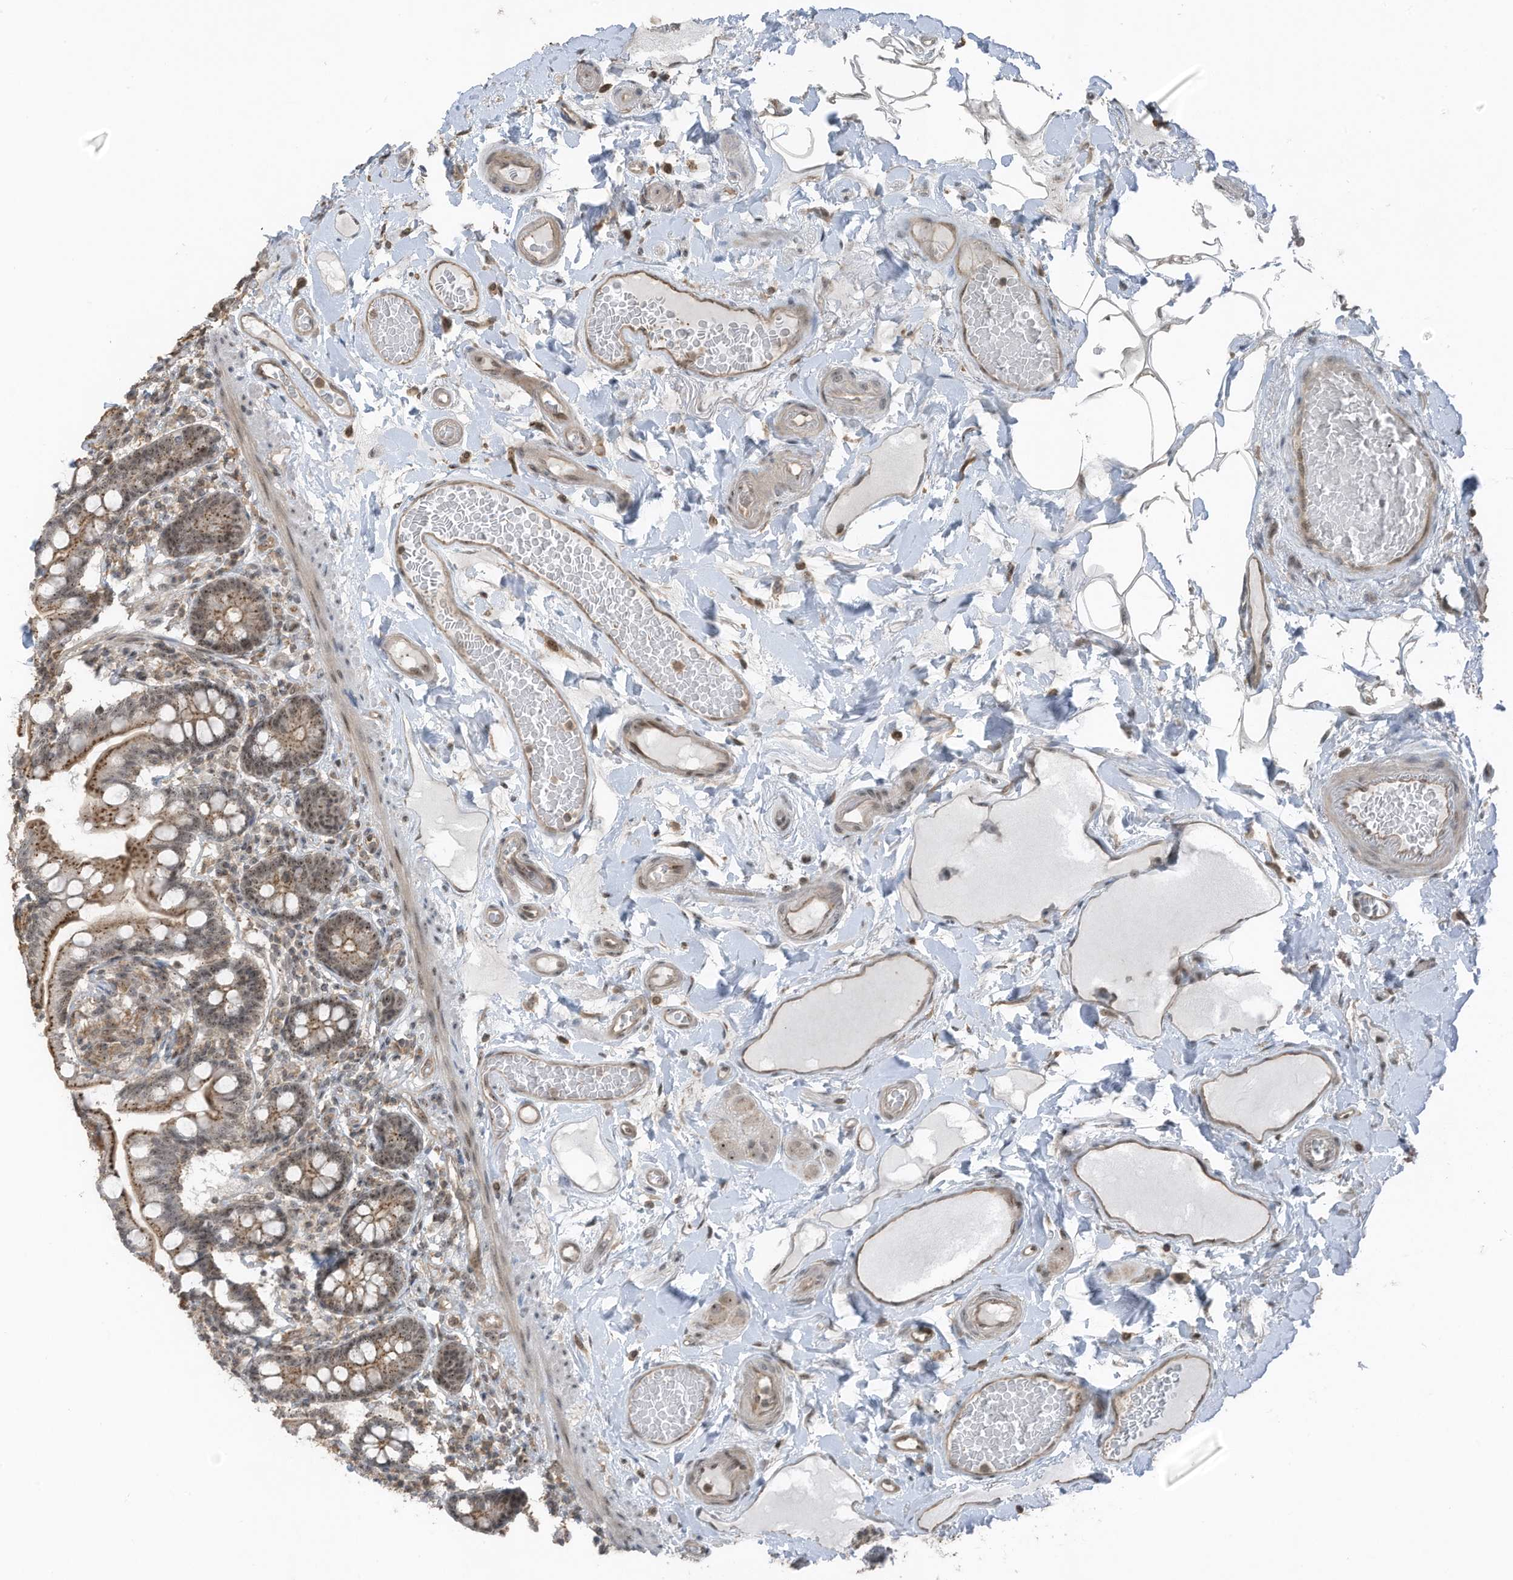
{"staining": {"intensity": "moderate", "quantity": ">75%", "location": "cytoplasmic/membranous,nuclear"}, "tissue": "small intestine", "cell_type": "Glandular cells", "image_type": "normal", "snomed": [{"axis": "morphology", "description": "Normal tissue, NOS"}, {"axis": "topography", "description": "Small intestine"}], "caption": "This micrograph displays IHC staining of normal small intestine, with medium moderate cytoplasmic/membranous,nuclear positivity in about >75% of glandular cells.", "gene": "UTP3", "patient": {"sex": "female", "age": 64}}